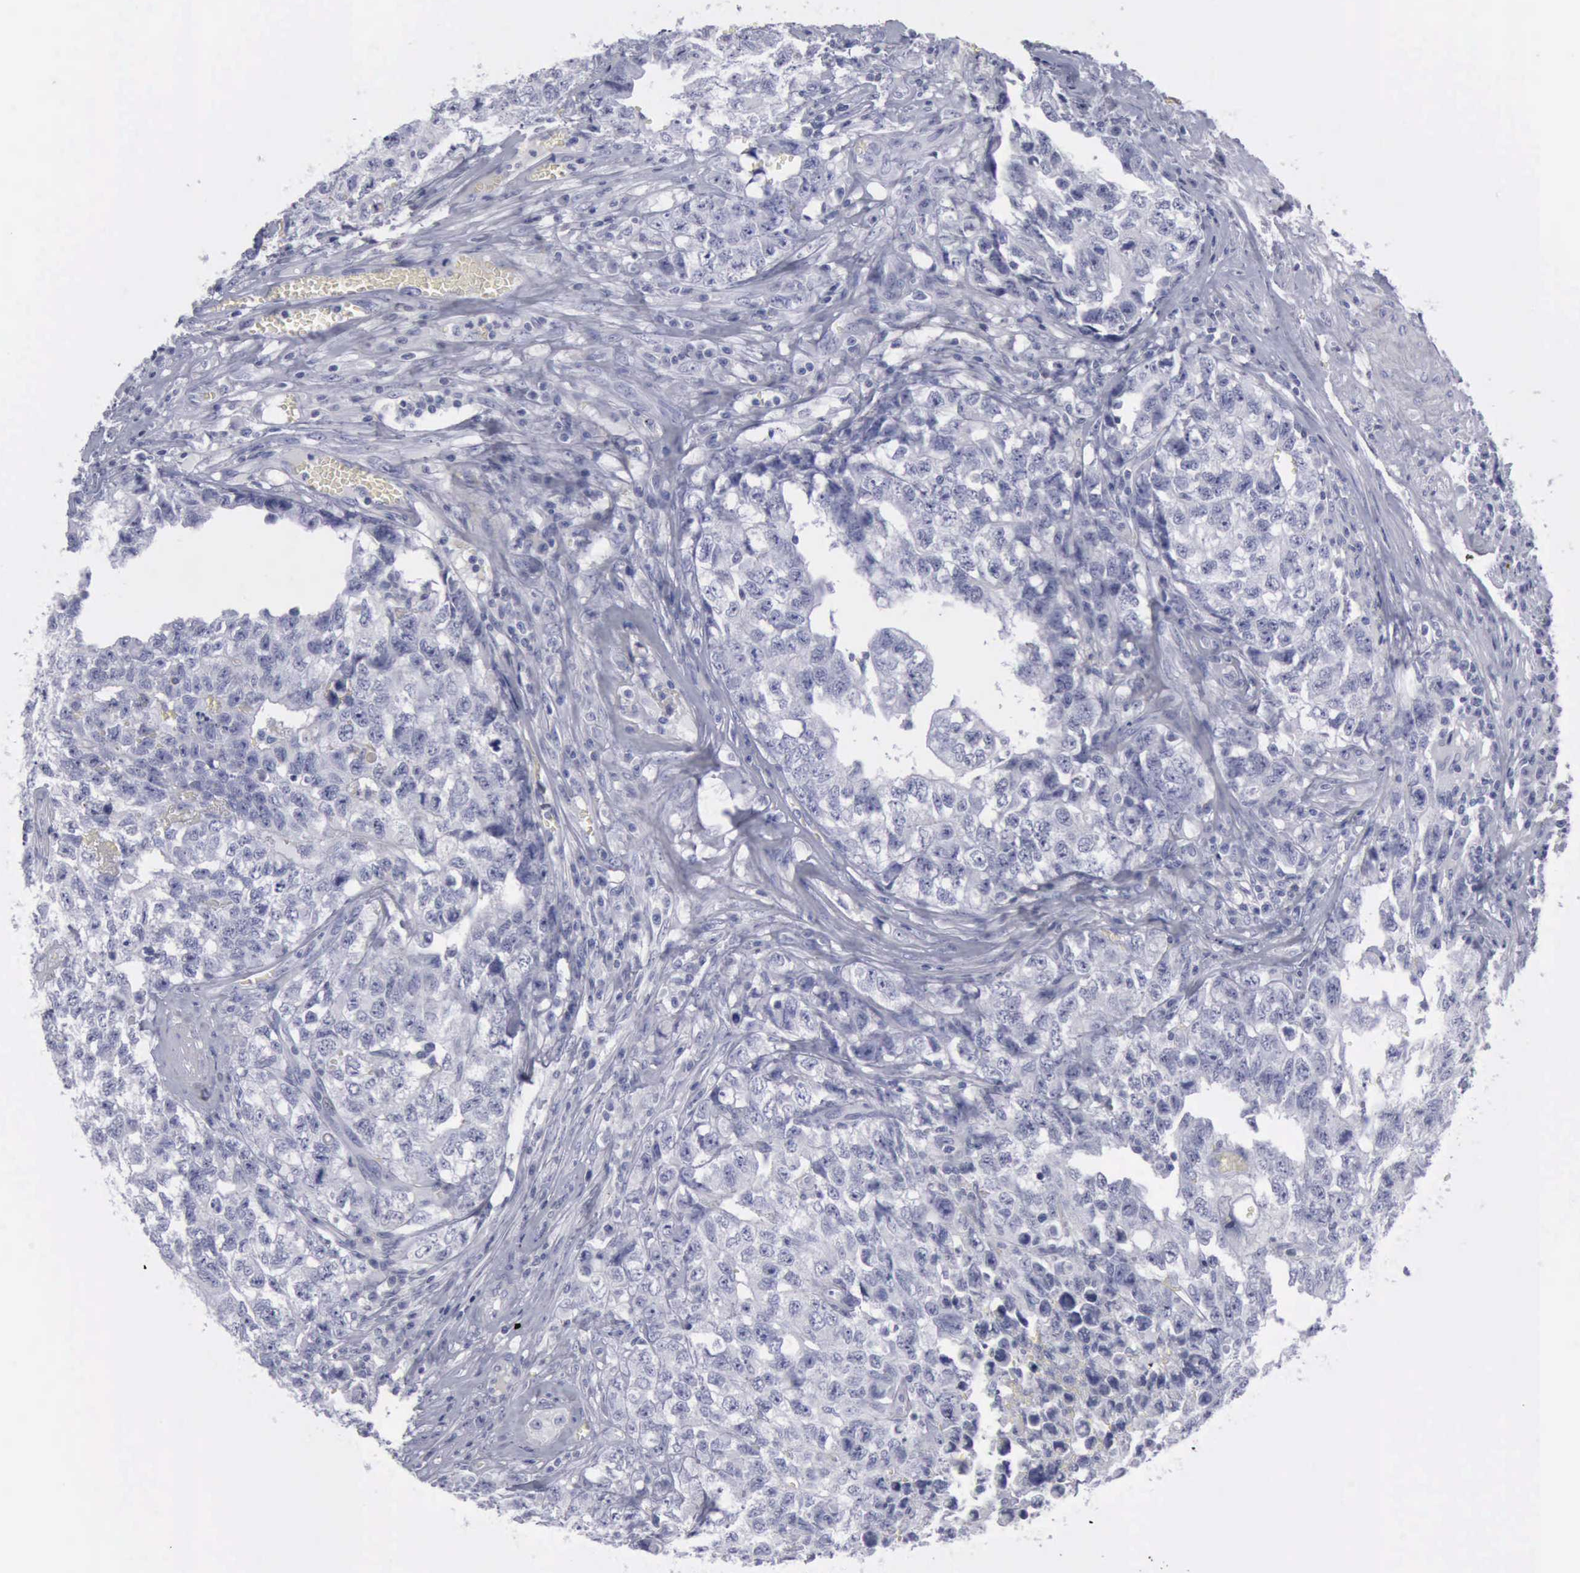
{"staining": {"intensity": "negative", "quantity": "none", "location": "none"}, "tissue": "testis cancer", "cell_type": "Tumor cells", "image_type": "cancer", "snomed": [{"axis": "morphology", "description": "Carcinoma, Embryonal, NOS"}, {"axis": "topography", "description": "Testis"}], "caption": "Immunohistochemistry (IHC) image of human testis cancer (embryonal carcinoma) stained for a protein (brown), which exhibits no expression in tumor cells. (Brightfield microscopy of DAB (3,3'-diaminobenzidine) IHC at high magnification).", "gene": "KRT13", "patient": {"sex": "male", "age": 31}}